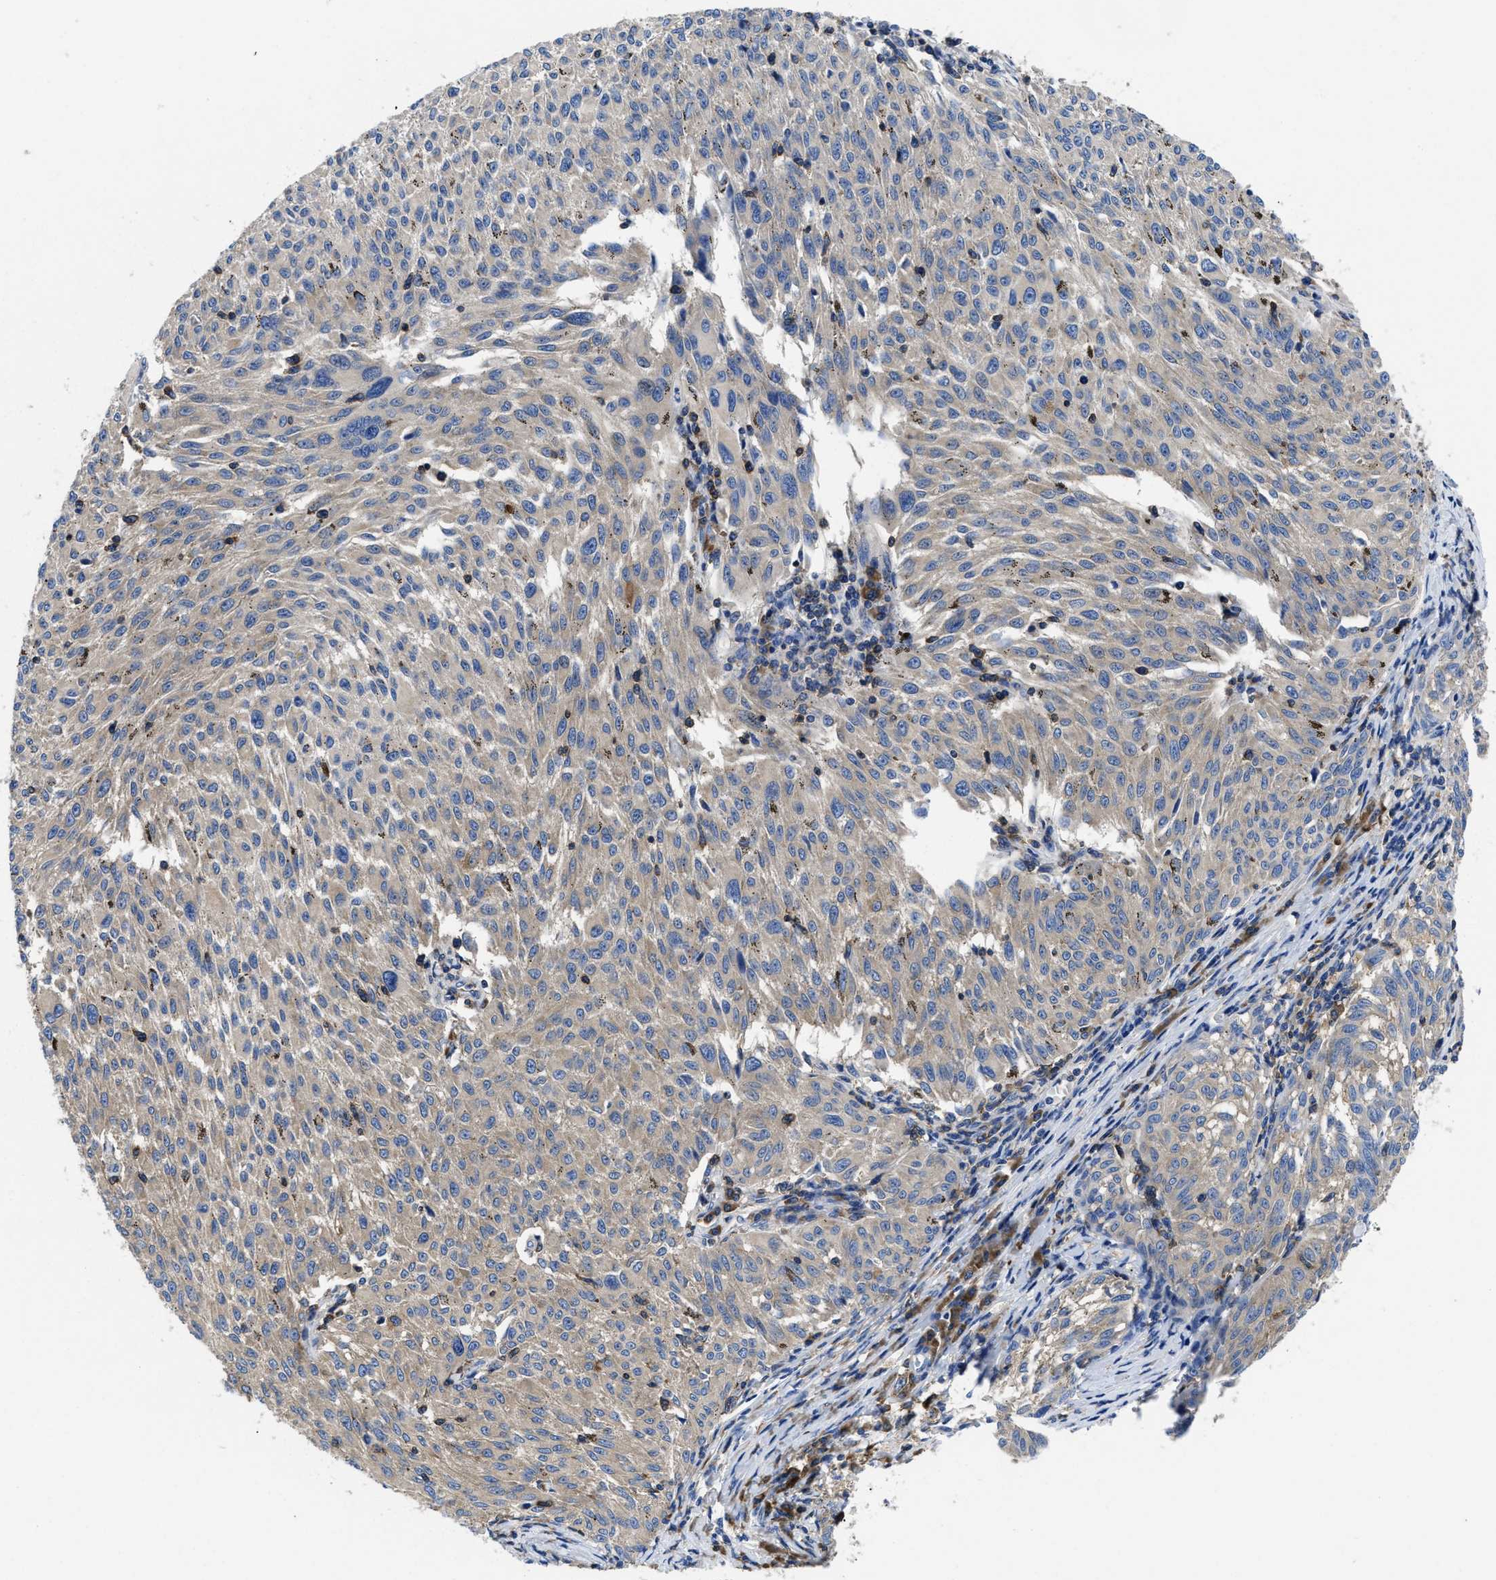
{"staining": {"intensity": "weak", "quantity": "25%-75%", "location": "cytoplasmic/membranous"}, "tissue": "melanoma", "cell_type": "Tumor cells", "image_type": "cancer", "snomed": [{"axis": "morphology", "description": "Malignant melanoma, NOS"}, {"axis": "topography", "description": "Skin"}], "caption": "Melanoma was stained to show a protein in brown. There is low levels of weak cytoplasmic/membranous staining in about 25%-75% of tumor cells.", "gene": "YARS1", "patient": {"sex": "female", "age": 72}}